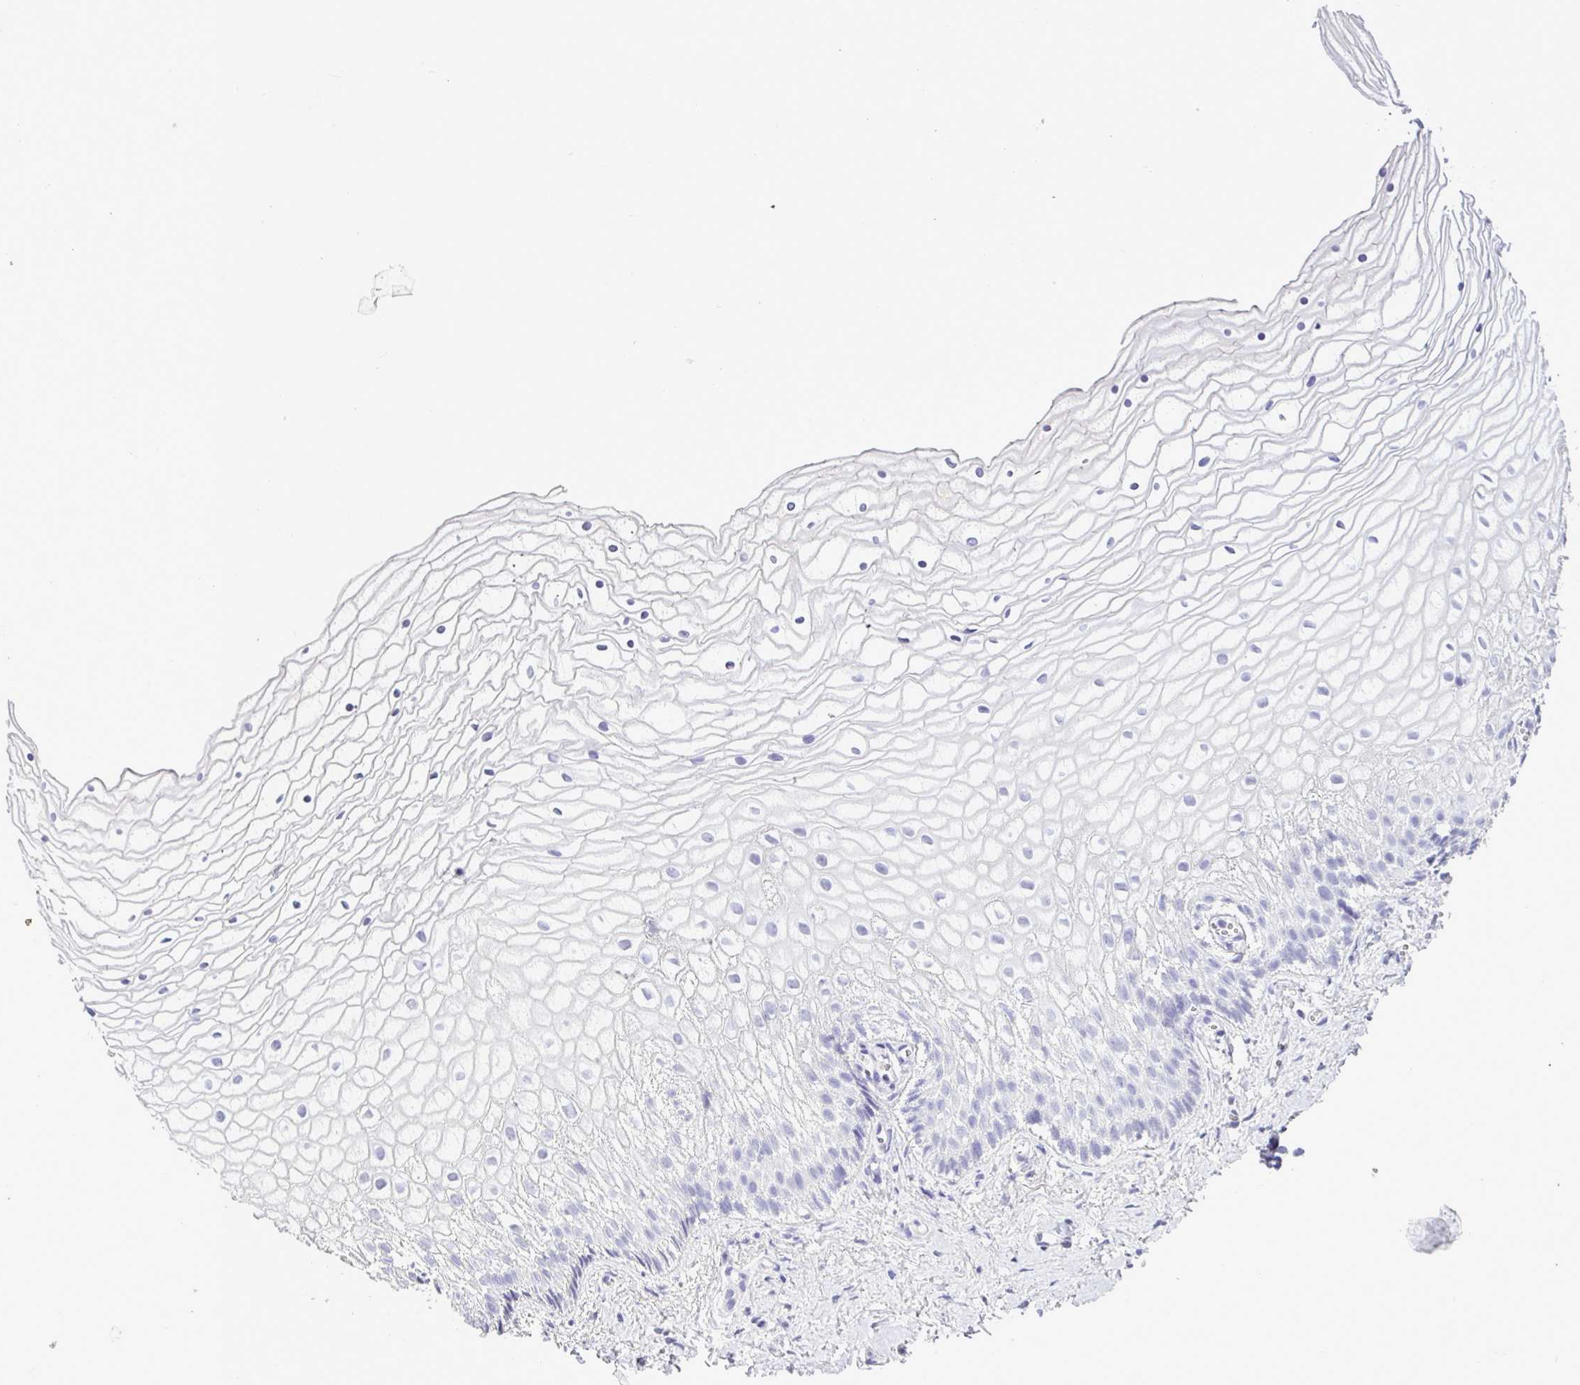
{"staining": {"intensity": "negative", "quantity": "none", "location": "none"}, "tissue": "vagina", "cell_type": "Squamous epithelial cells", "image_type": "normal", "snomed": [{"axis": "morphology", "description": "Normal tissue, NOS"}, {"axis": "topography", "description": "Vagina"}], "caption": "High power microscopy micrograph of an IHC micrograph of unremarkable vagina, revealing no significant staining in squamous epithelial cells.", "gene": "YBX2", "patient": {"sex": "female", "age": 56}}